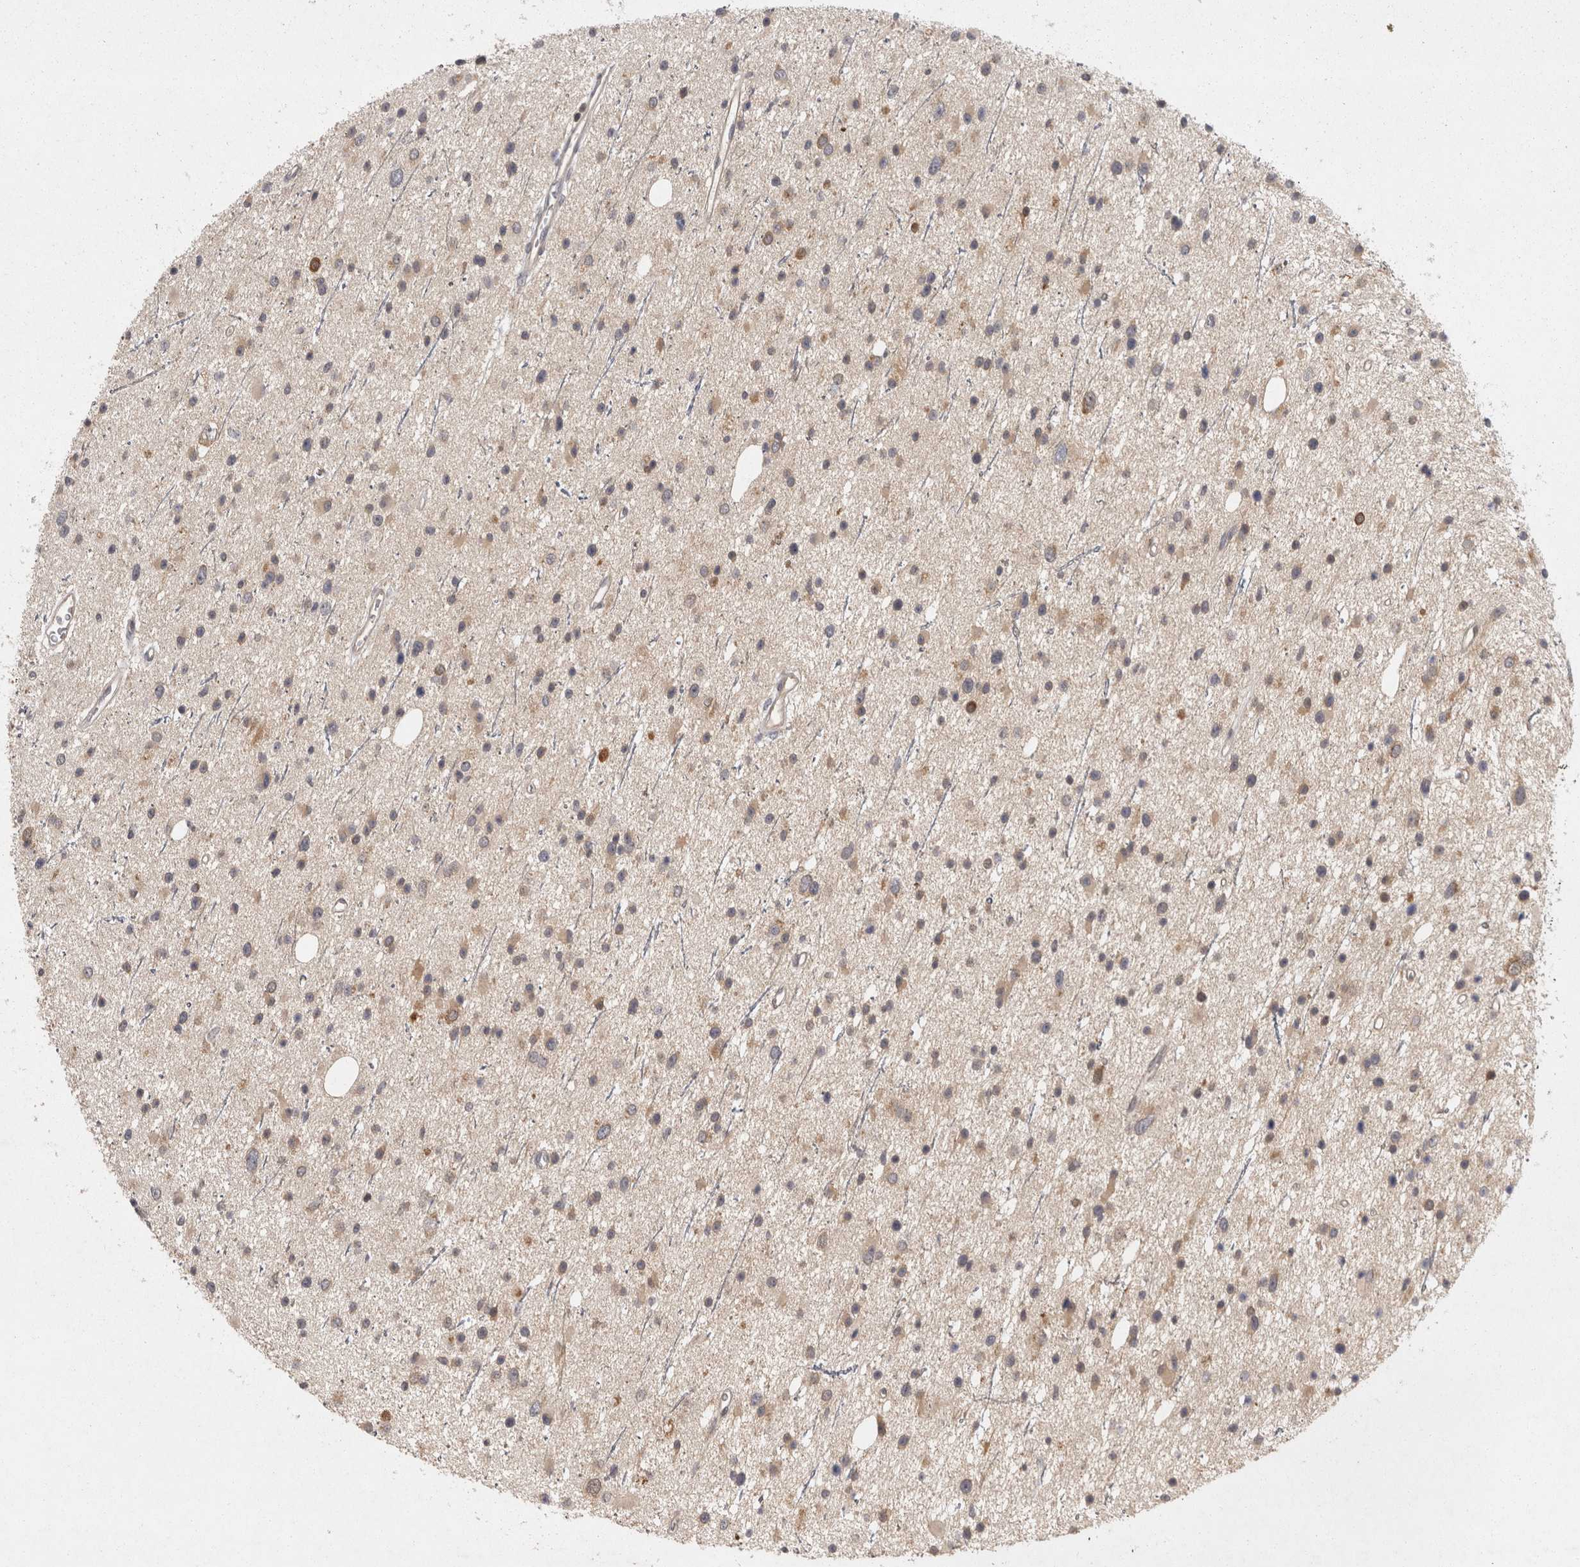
{"staining": {"intensity": "moderate", "quantity": "25%-75%", "location": "cytoplasmic/membranous"}, "tissue": "glioma", "cell_type": "Tumor cells", "image_type": "cancer", "snomed": [{"axis": "morphology", "description": "Glioma, malignant, Low grade"}, {"axis": "topography", "description": "Cerebral cortex"}], "caption": "A histopathology image of glioma stained for a protein exhibits moderate cytoplasmic/membranous brown staining in tumor cells.", "gene": "ACAT2", "patient": {"sex": "female", "age": 39}}